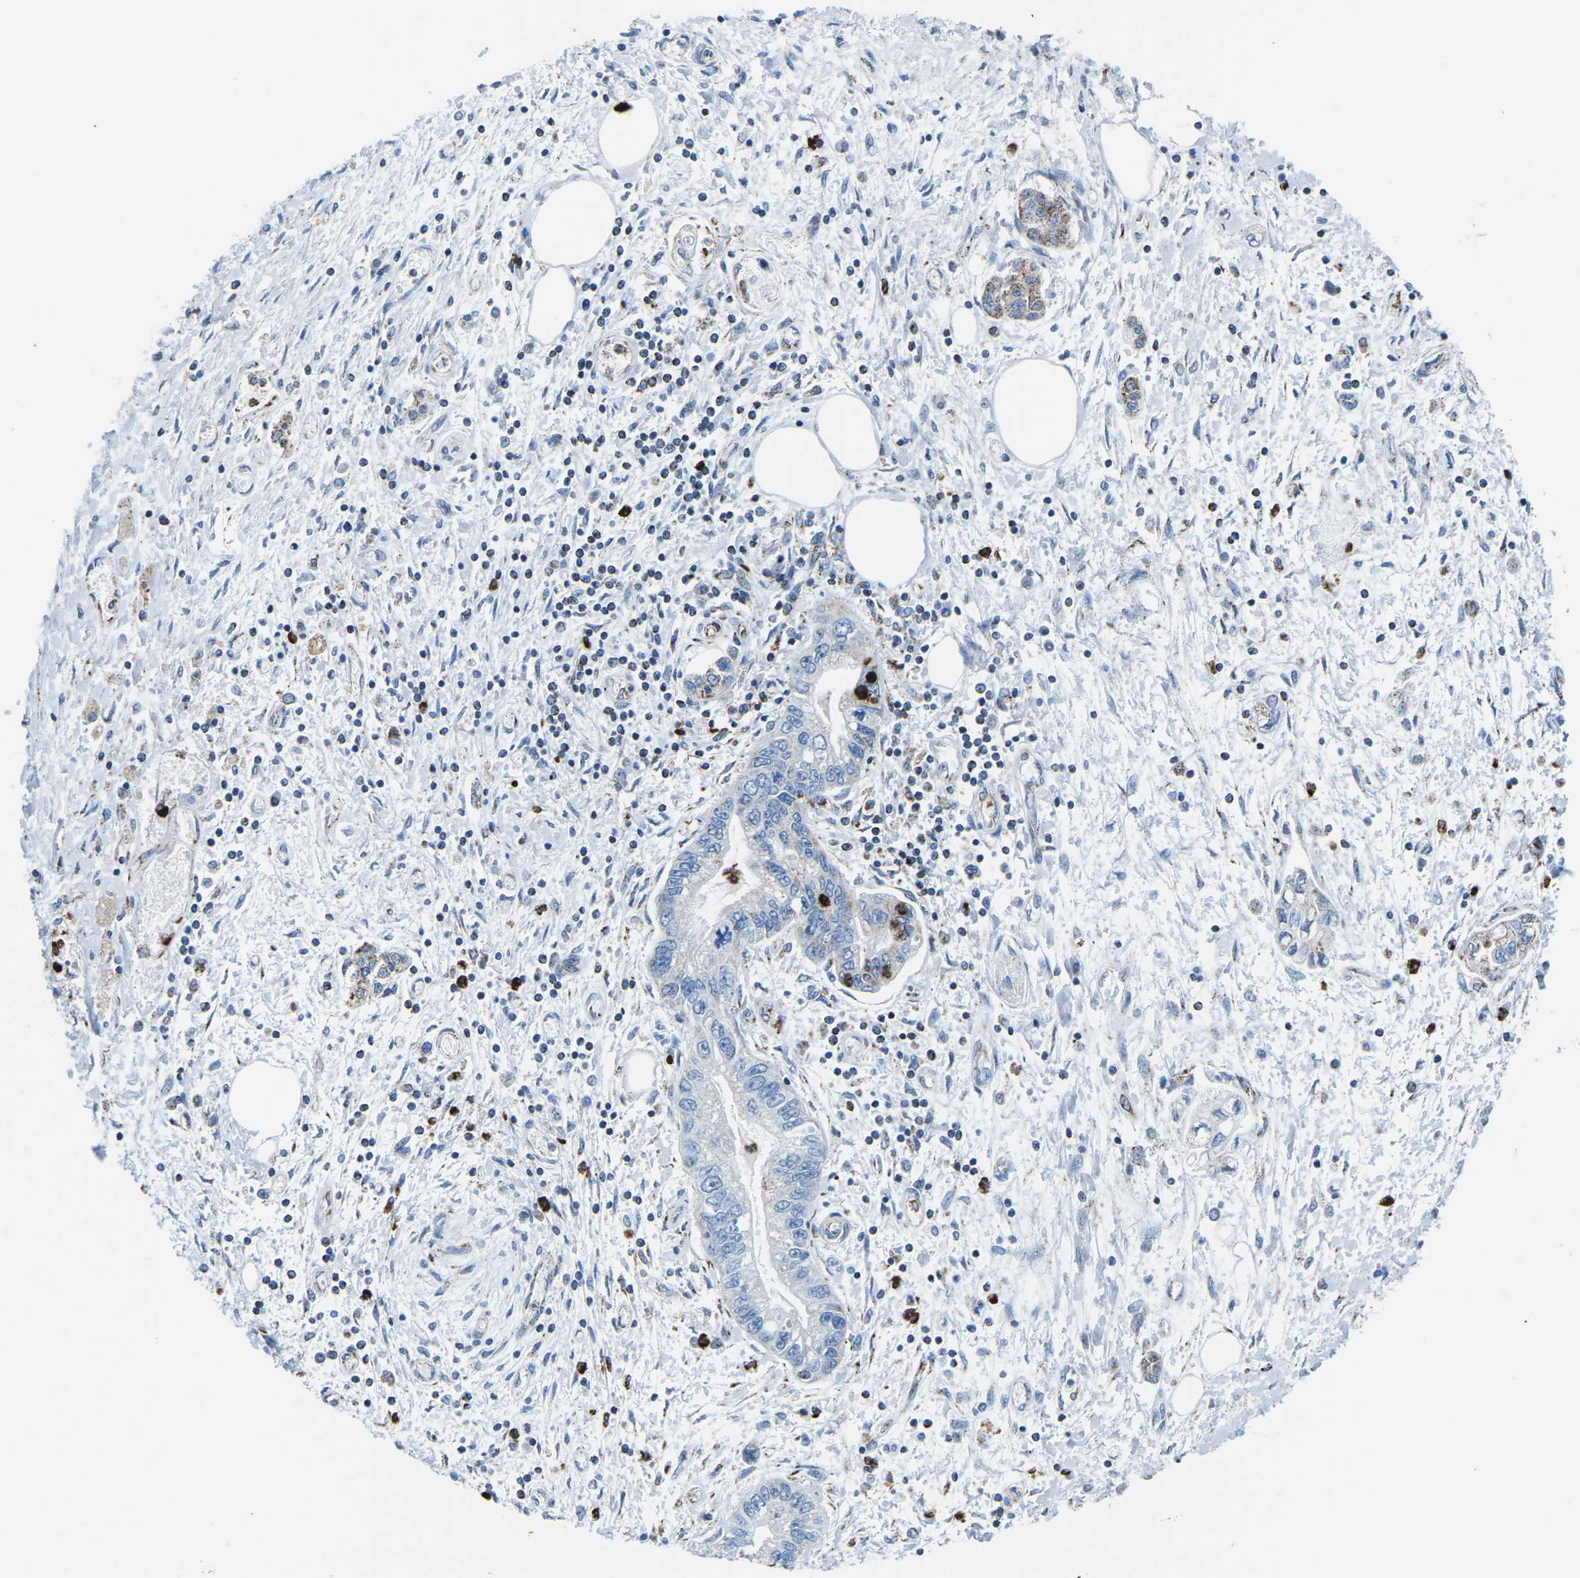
{"staining": {"intensity": "moderate", "quantity": "25%-75%", "location": "cytoplasmic/membranous"}, "tissue": "pancreatic cancer", "cell_type": "Tumor cells", "image_type": "cancer", "snomed": [{"axis": "morphology", "description": "Adenocarcinoma, NOS"}, {"axis": "topography", "description": "Pancreas"}], "caption": "Protein staining demonstrates moderate cytoplasmic/membranous staining in about 25%-75% of tumor cells in adenocarcinoma (pancreatic).", "gene": "COX6C", "patient": {"sex": "male", "age": 56}}